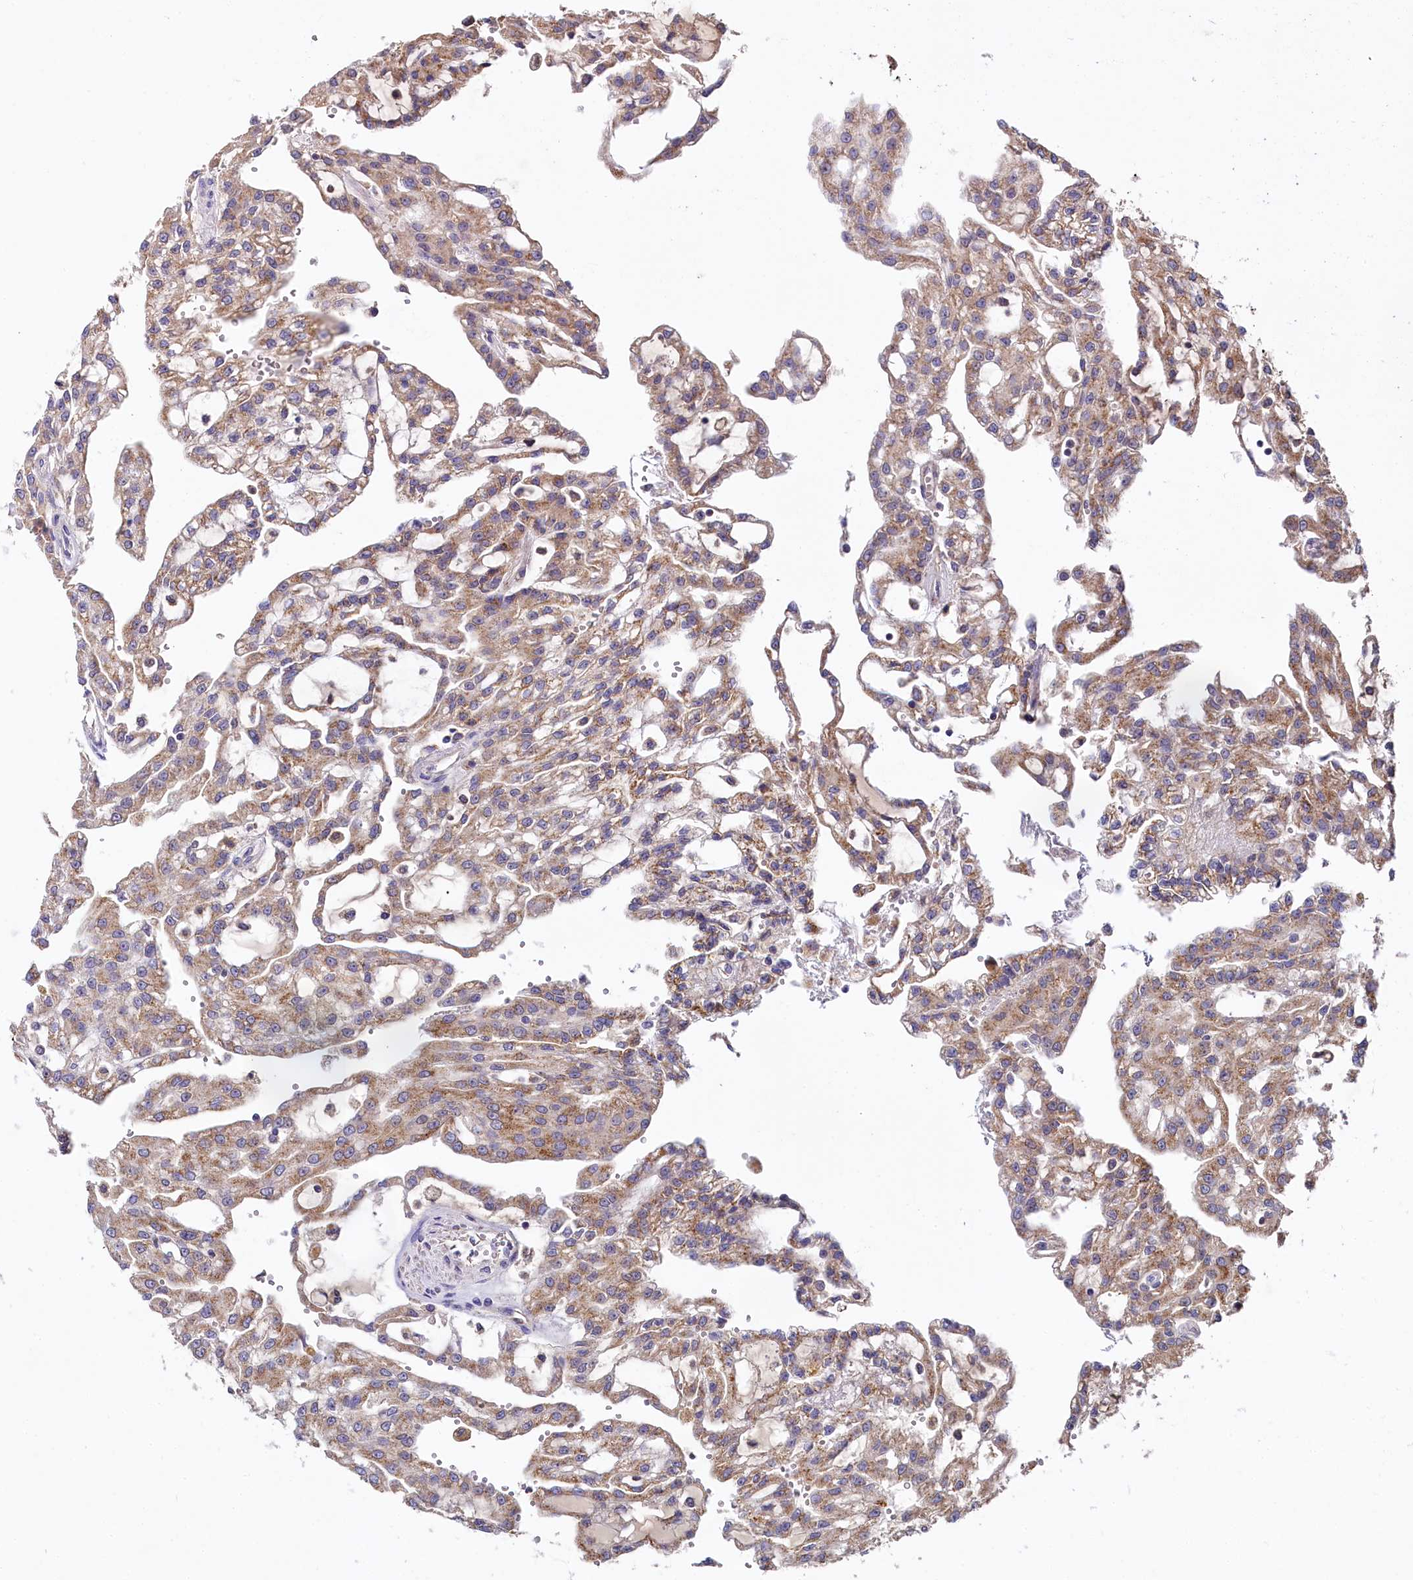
{"staining": {"intensity": "moderate", "quantity": ">75%", "location": "cytoplasmic/membranous"}, "tissue": "renal cancer", "cell_type": "Tumor cells", "image_type": "cancer", "snomed": [{"axis": "morphology", "description": "Adenocarcinoma, NOS"}, {"axis": "topography", "description": "Kidney"}], "caption": "Brown immunohistochemical staining in human renal cancer (adenocarcinoma) displays moderate cytoplasmic/membranous staining in approximately >75% of tumor cells.", "gene": "SPINK9", "patient": {"sex": "male", "age": 63}}